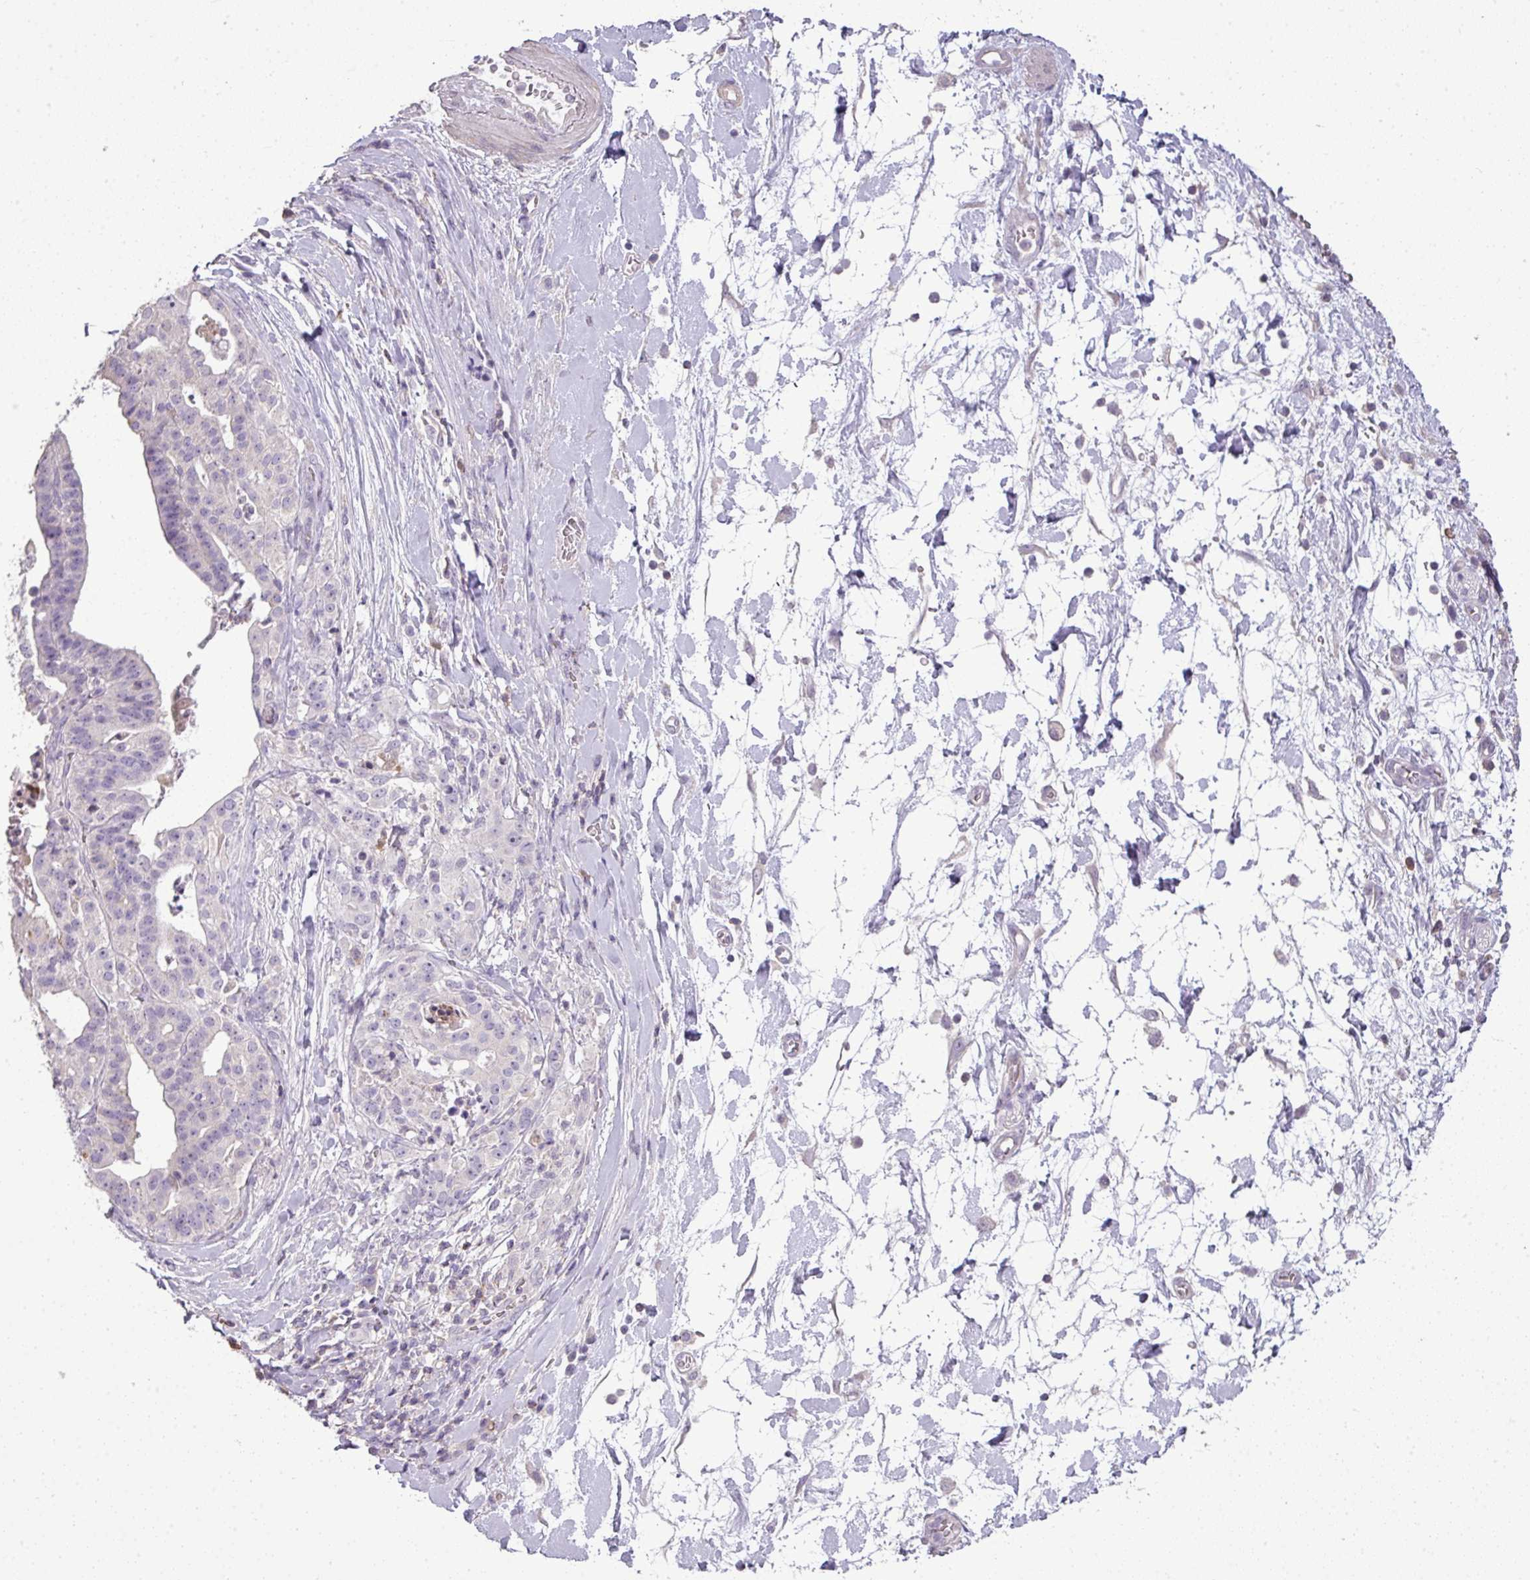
{"staining": {"intensity": "moderate", "quantity": "<25%", "location": "cytoplasmic/membranous"}, "tissue": "stomach cancer", "cell_type": "Tumor cells", "image_type": "cancer", "snomed": [{"axis": "morphology", "description": "Adenocarcinoma, NOS"}, {"axis": "topography", "description": "Stomach"}], "caption": "Adenocarcinoma (stomach) was stained to show a protein in brown. There is low levels of moderate cytoplasmic/membranous positivity in approximately <25% of tumor cells.", "gene": "LY9", "patient": {"sex": "male", "age": 48}}